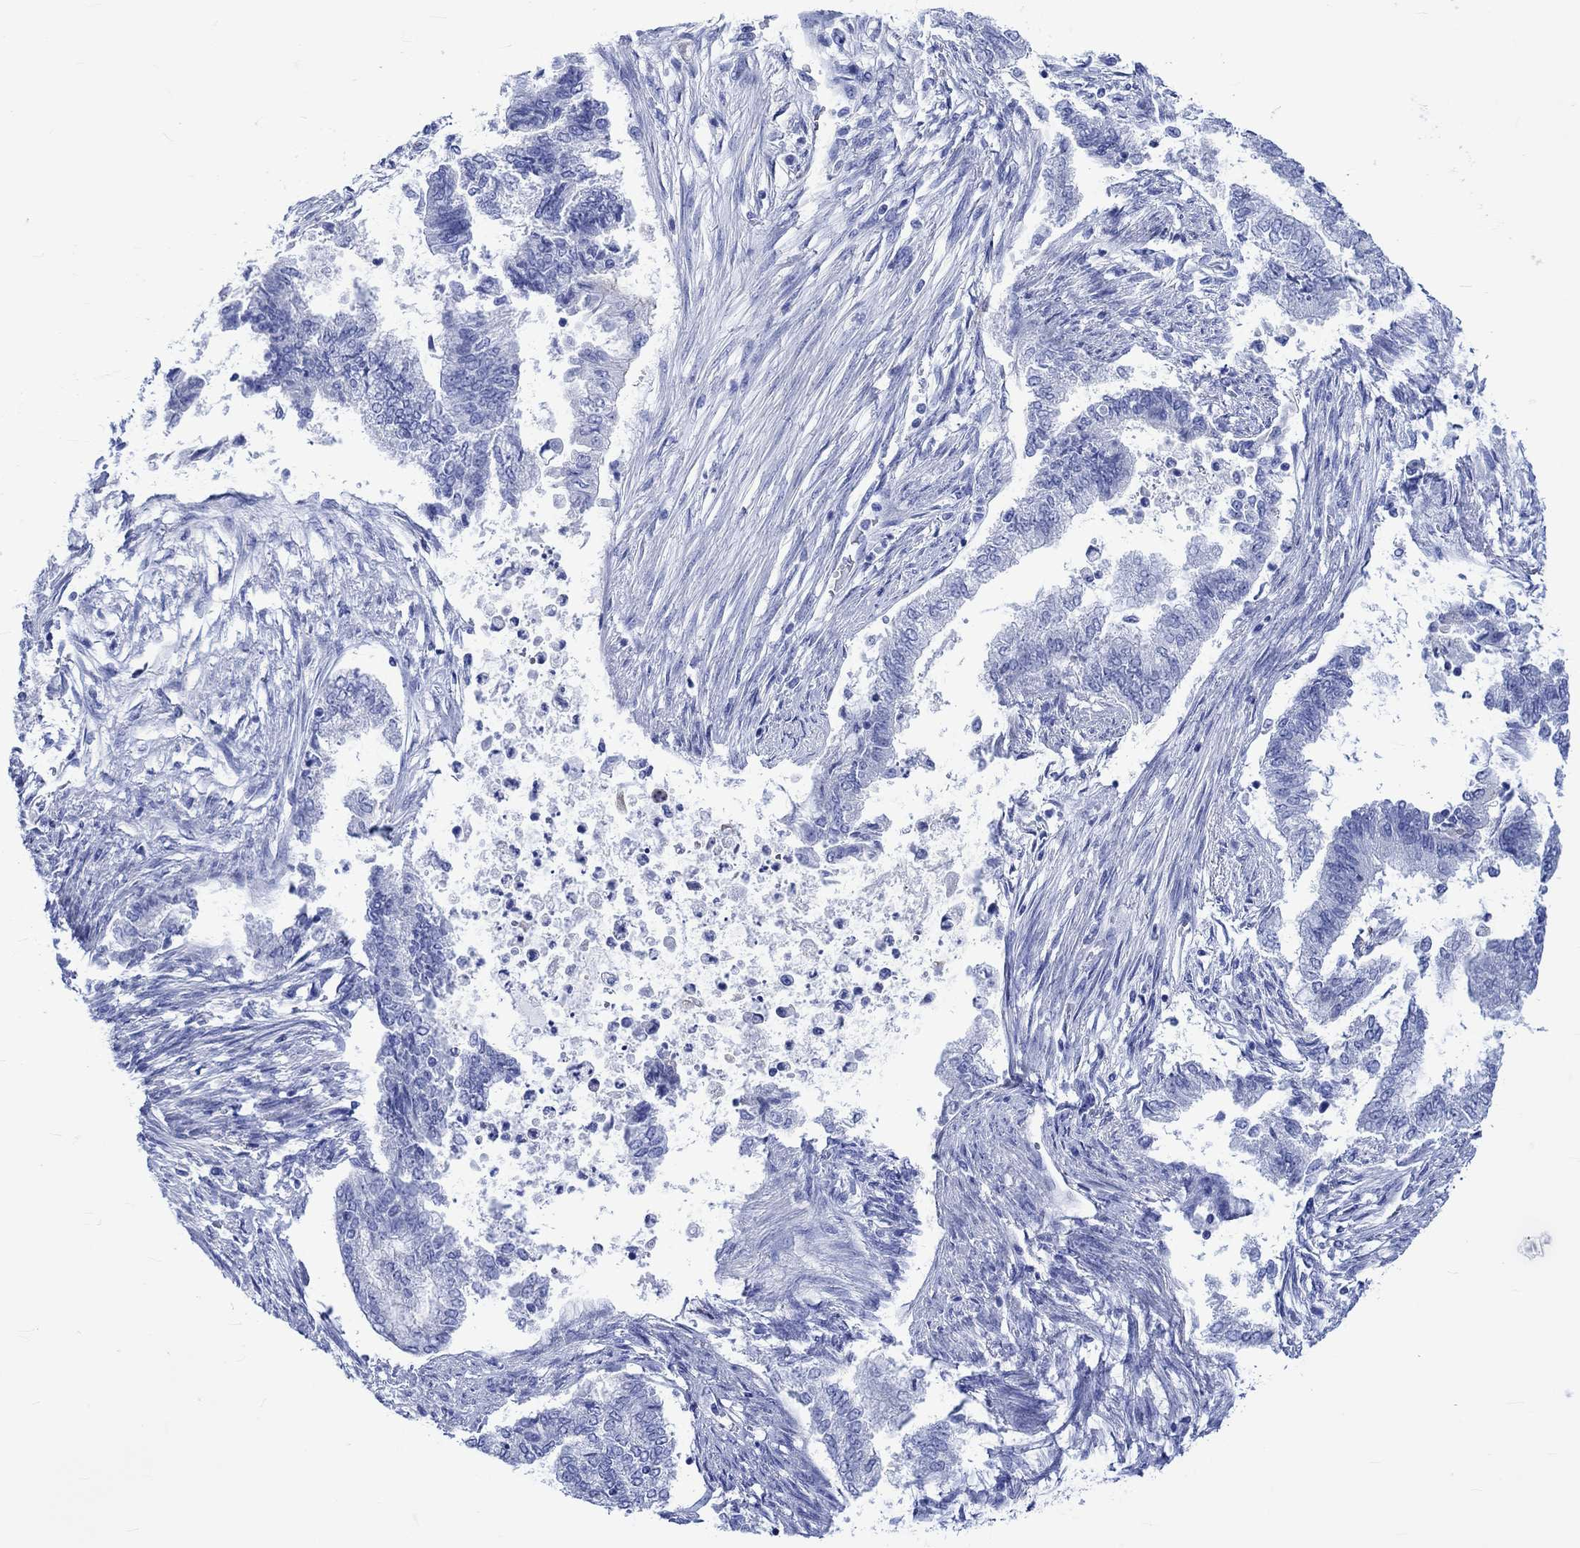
{"staining": {"intensity": "negative", "quantity": "none", "location": "none"}, "tissue": "endometrial cancer", "cell_type": "Tumor cells", "image_type": "cancer", "snomed": [{"axis": "morphology", "description": "Adenocarcinoma, NOS"}, {"axis": "topography", "description": "Endometrium"}], "caption": "This is an immunohistochemistry histopathology image of human endometrial cancer (adenocarcinoma). There is no expression in tumor cells.", "gene": "KLHL33", "patient": {"sex": "female", "age": 65}}